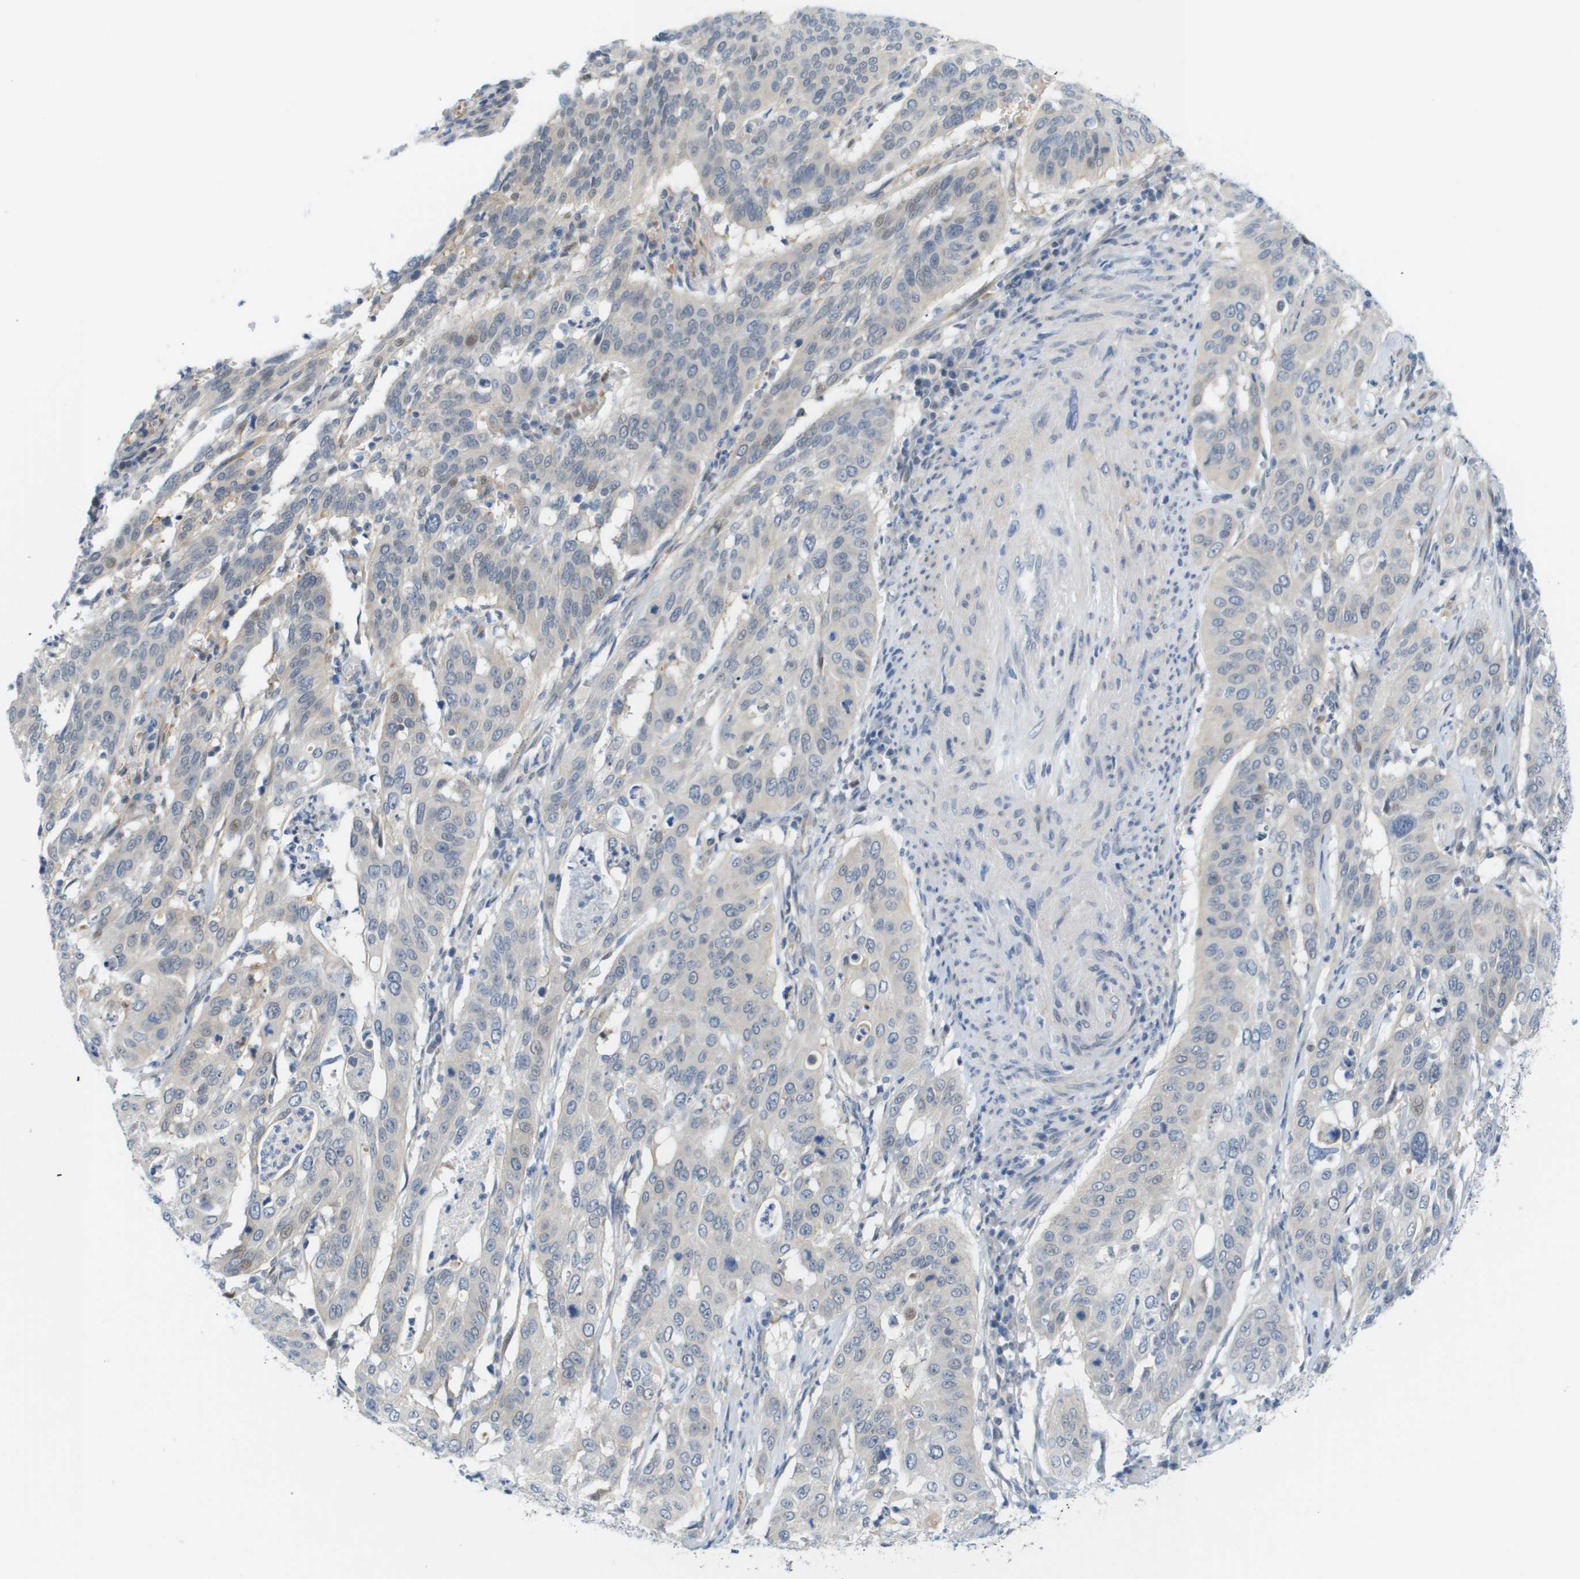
{"staining": {"intensity": "negative", "quantity": "none", "location": "none"}, "tissue": "cervical cancer", "cell_type": "Tumor cells", "image_type": "cancer", "snomed": [{"axis": "morphology", "description": "Normal tissue, NOS"}, {"axis": "morphology", "description": "Squamous cell carcinoma, NOS"}, {"axis": "topography", "description": "Cervix"}], "caption": "An immunohistochemistry (IHC) histopathology image of squamous cell carcinoma (cervical) is shown. There is no staining in tumor cells of squamous cell carcinoma (cervical).", "gene": "CUL9", "patient": {"sex": "female", "age": 39}}